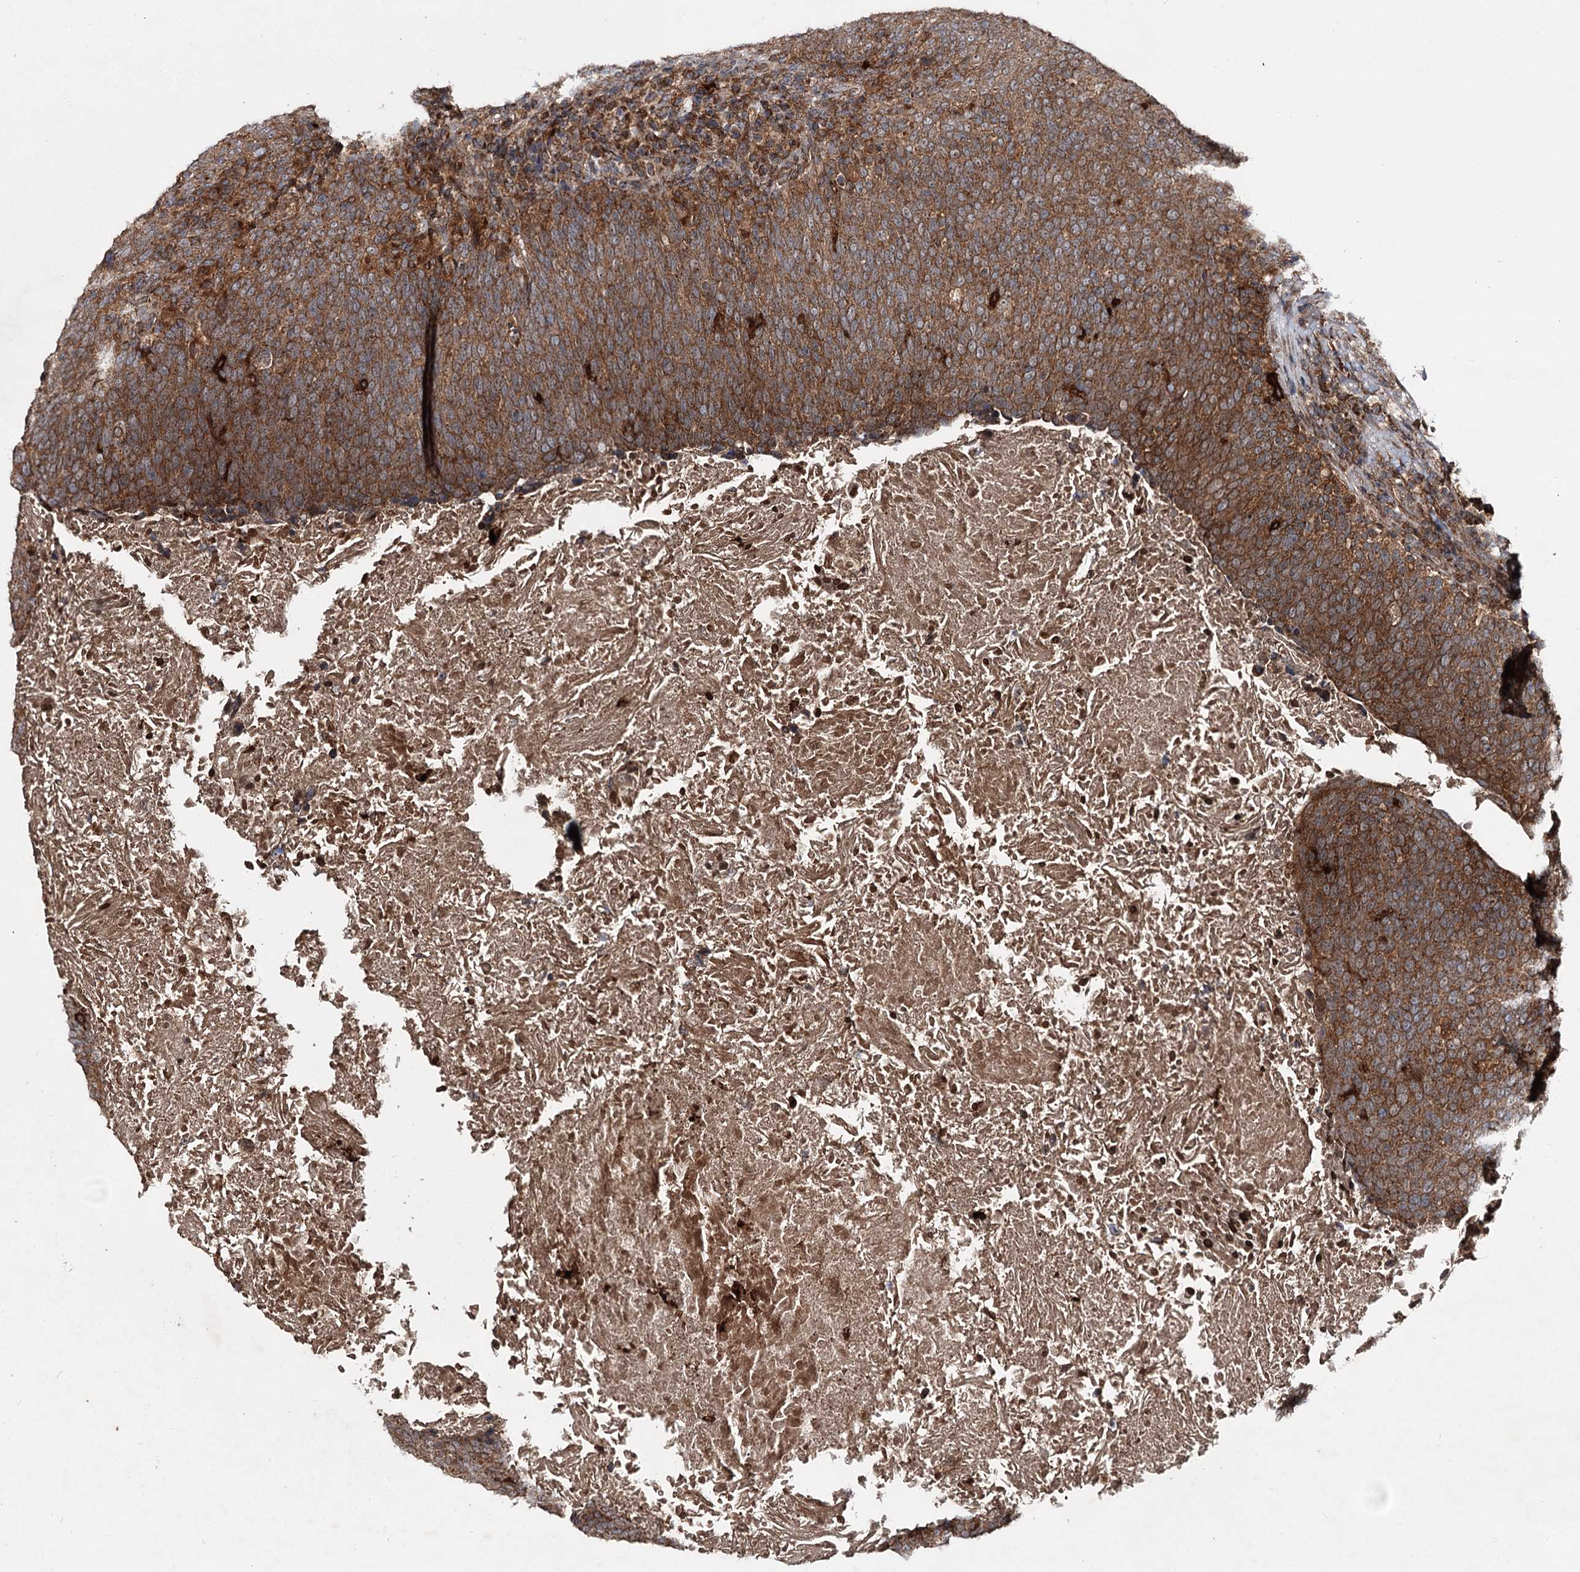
{"staining": {"intensity": "moderate", "quantity": ">75%", "location": "cytoplasmic/membranous"}, "tissue": "head and neck cancer", "cell_type": "Tumor cells", "image_type": "cancer", "snomed": [{"axis": "morphology", "description": "Squamous cell carcinoma, NOS"}, {"axis": "morphology", "description": "Squamous cell carcinoma, metastatic, NOS"}, {"axis": "topography", "description": "Lymph node"}, {"axis": "topography", "description": "Head-Neck"}], "caption": "An IHC micrograph of neoplastic tissue is shown. Protein staining in brown highlights moderate cytoplasmic/membranous positivity in squamous cell carcinoma (head and neck) within tumor cells.", "gene": "MINDY3", "patient": {"sex": "male", "age": 62}}